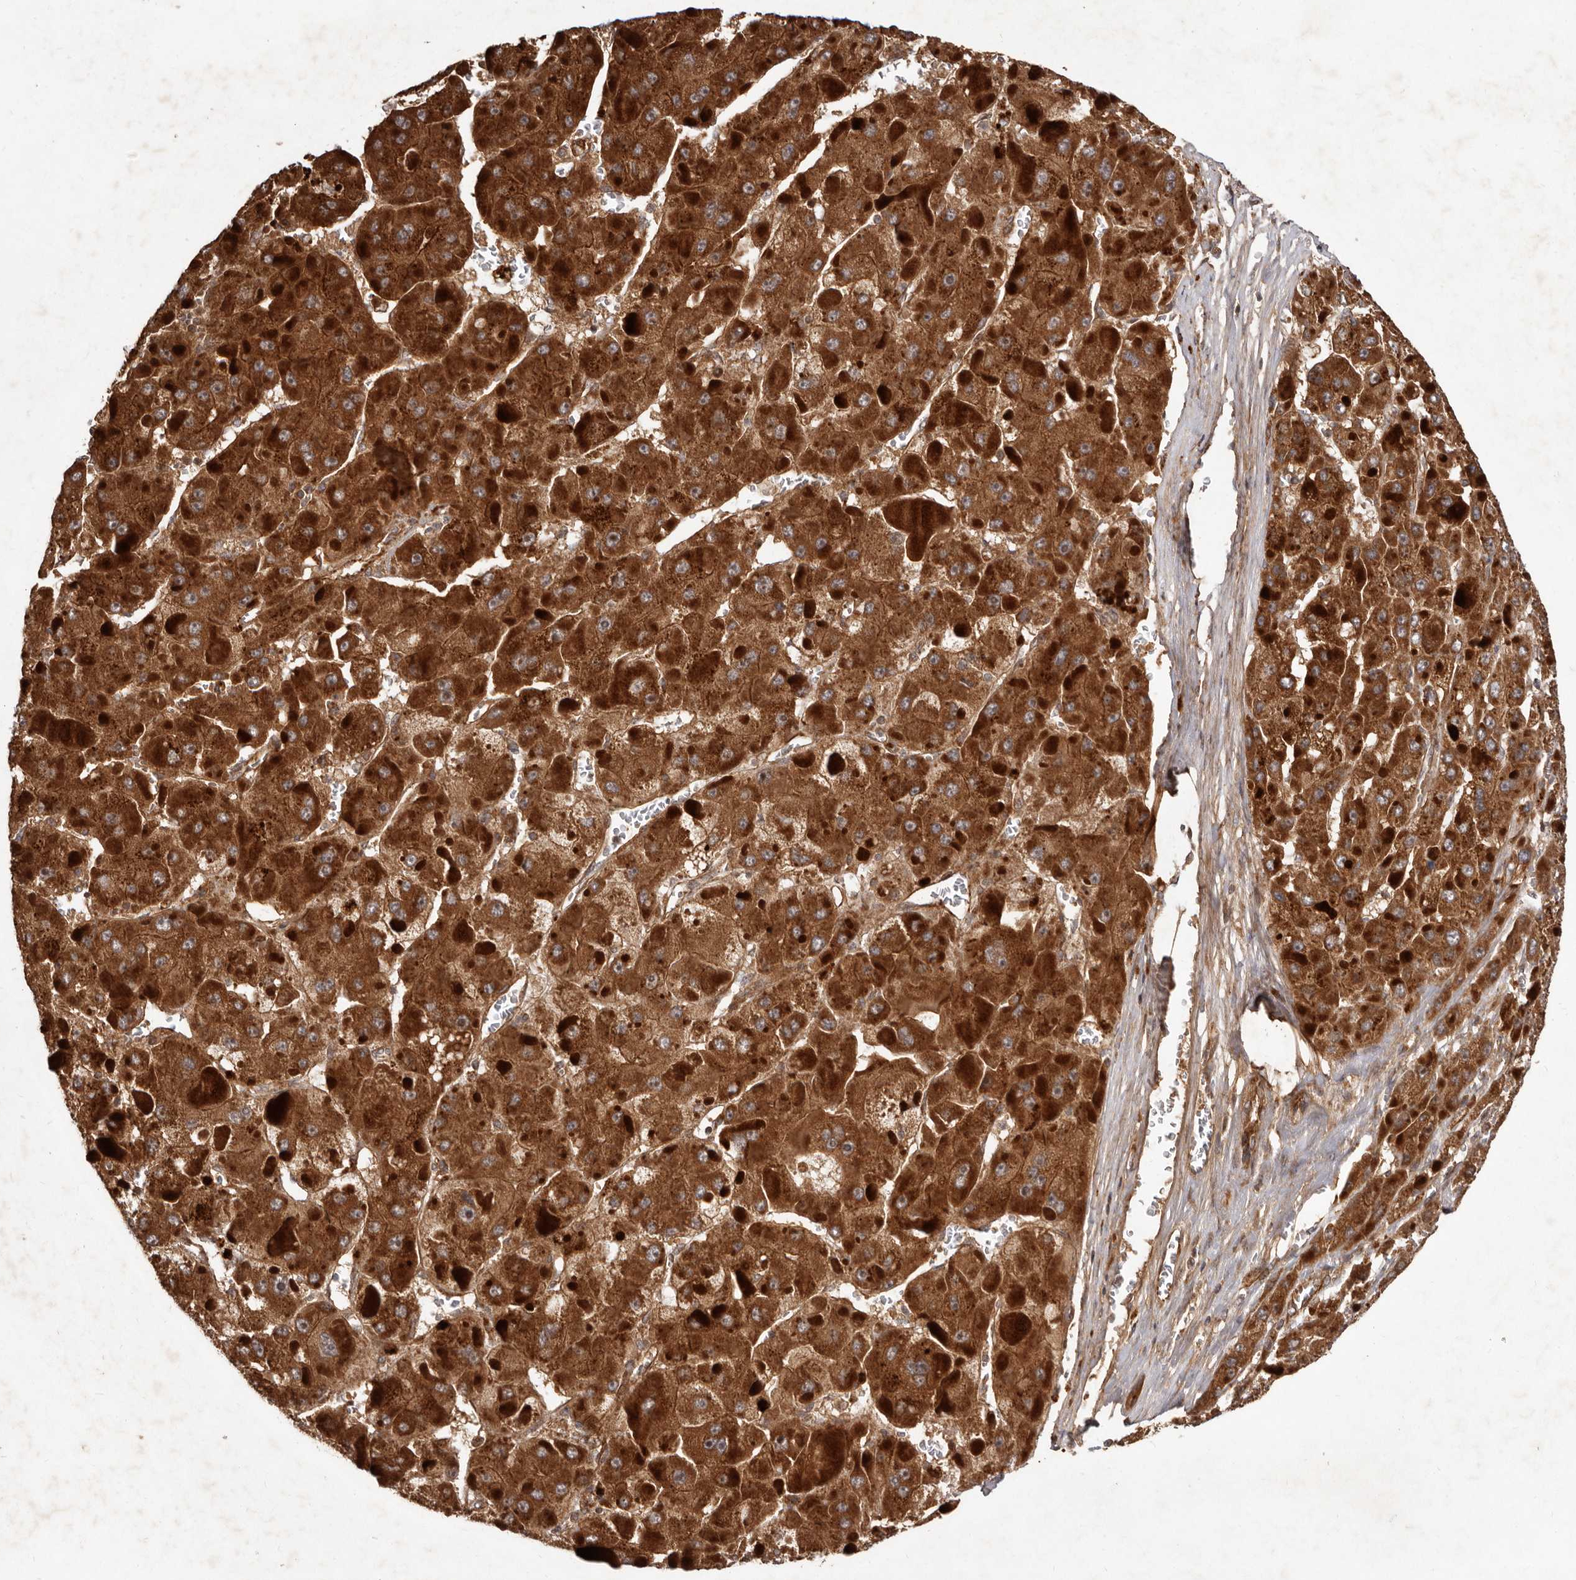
{"staining": {"intensity": "strong", "quantity": ">75%", "location": "cytoplasmic/membranous"}, "tissue": "liver cancer", "cell_type": "Tumor cells", "image_type": "cancer", "snomed": [{"axis": "morphology", "description": "Carcinoma, Hepatocellular, NOS"}, {"axis": "topography", "description": "Liver"}], "caption": "Liver cancer (hepatocellular carcinoma) tissue shows strong cytoplasmic/membranous positivity in about >75% of tumor cells, visualized by immunohistochemistry.", "gene": "STK36", "patient": {"sex": "female", "age": 73}}